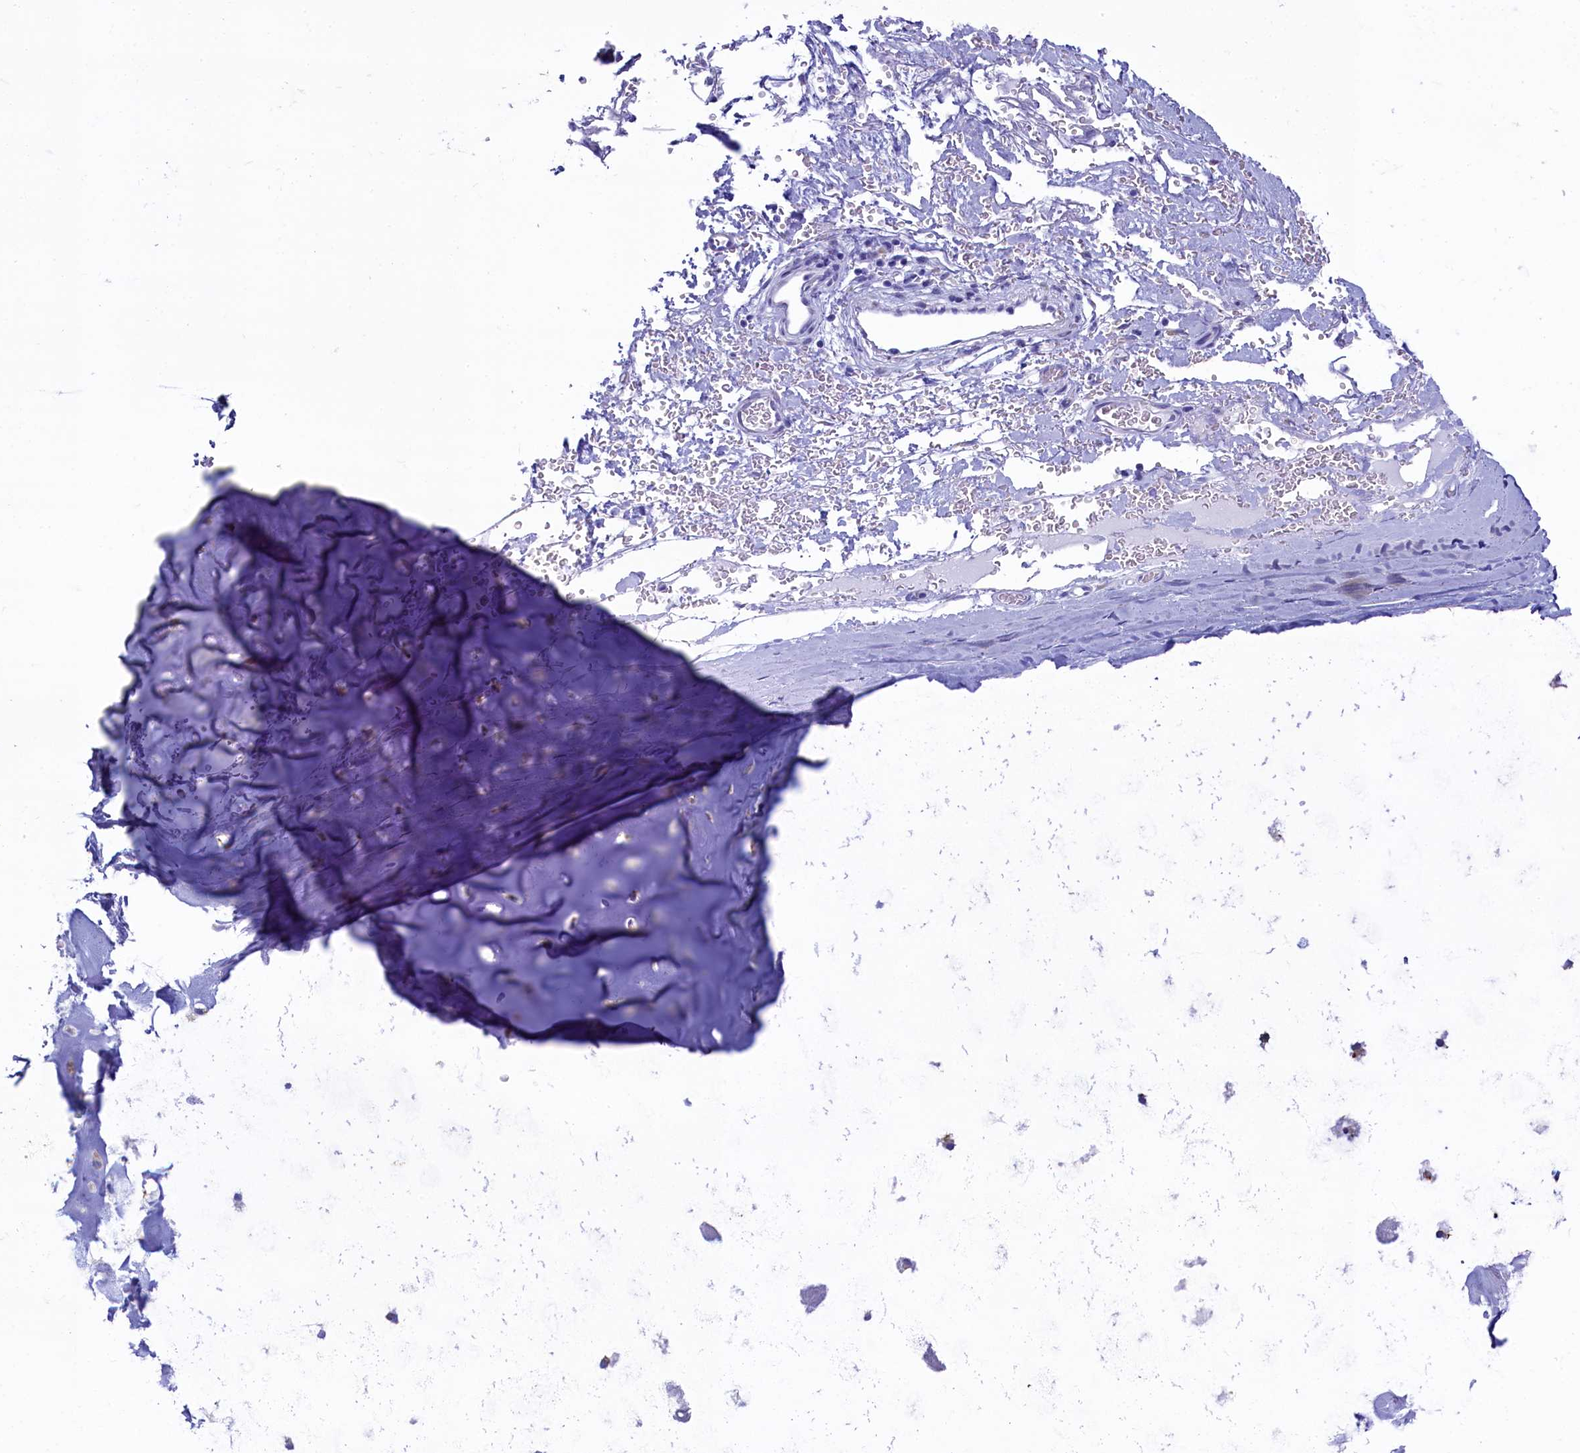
{"staining": {"intensity": "negative", "quantity": "none", "location": "none"}, "tissue": "adipose tissue", "cell_type": "Adipocytes", "image_type": "normal", "snomed": [{"axis": "morphology", "description": "Normal tissue, NOS"}, {"axis": "topography", "description": "Cartilage tissue"}], "caption": "Immunohistochemistry of normal adipose tissue exhibits no expression in adipocytes.", "gene": "SKA3", "patient": {"sex": "female", "age": 63}}